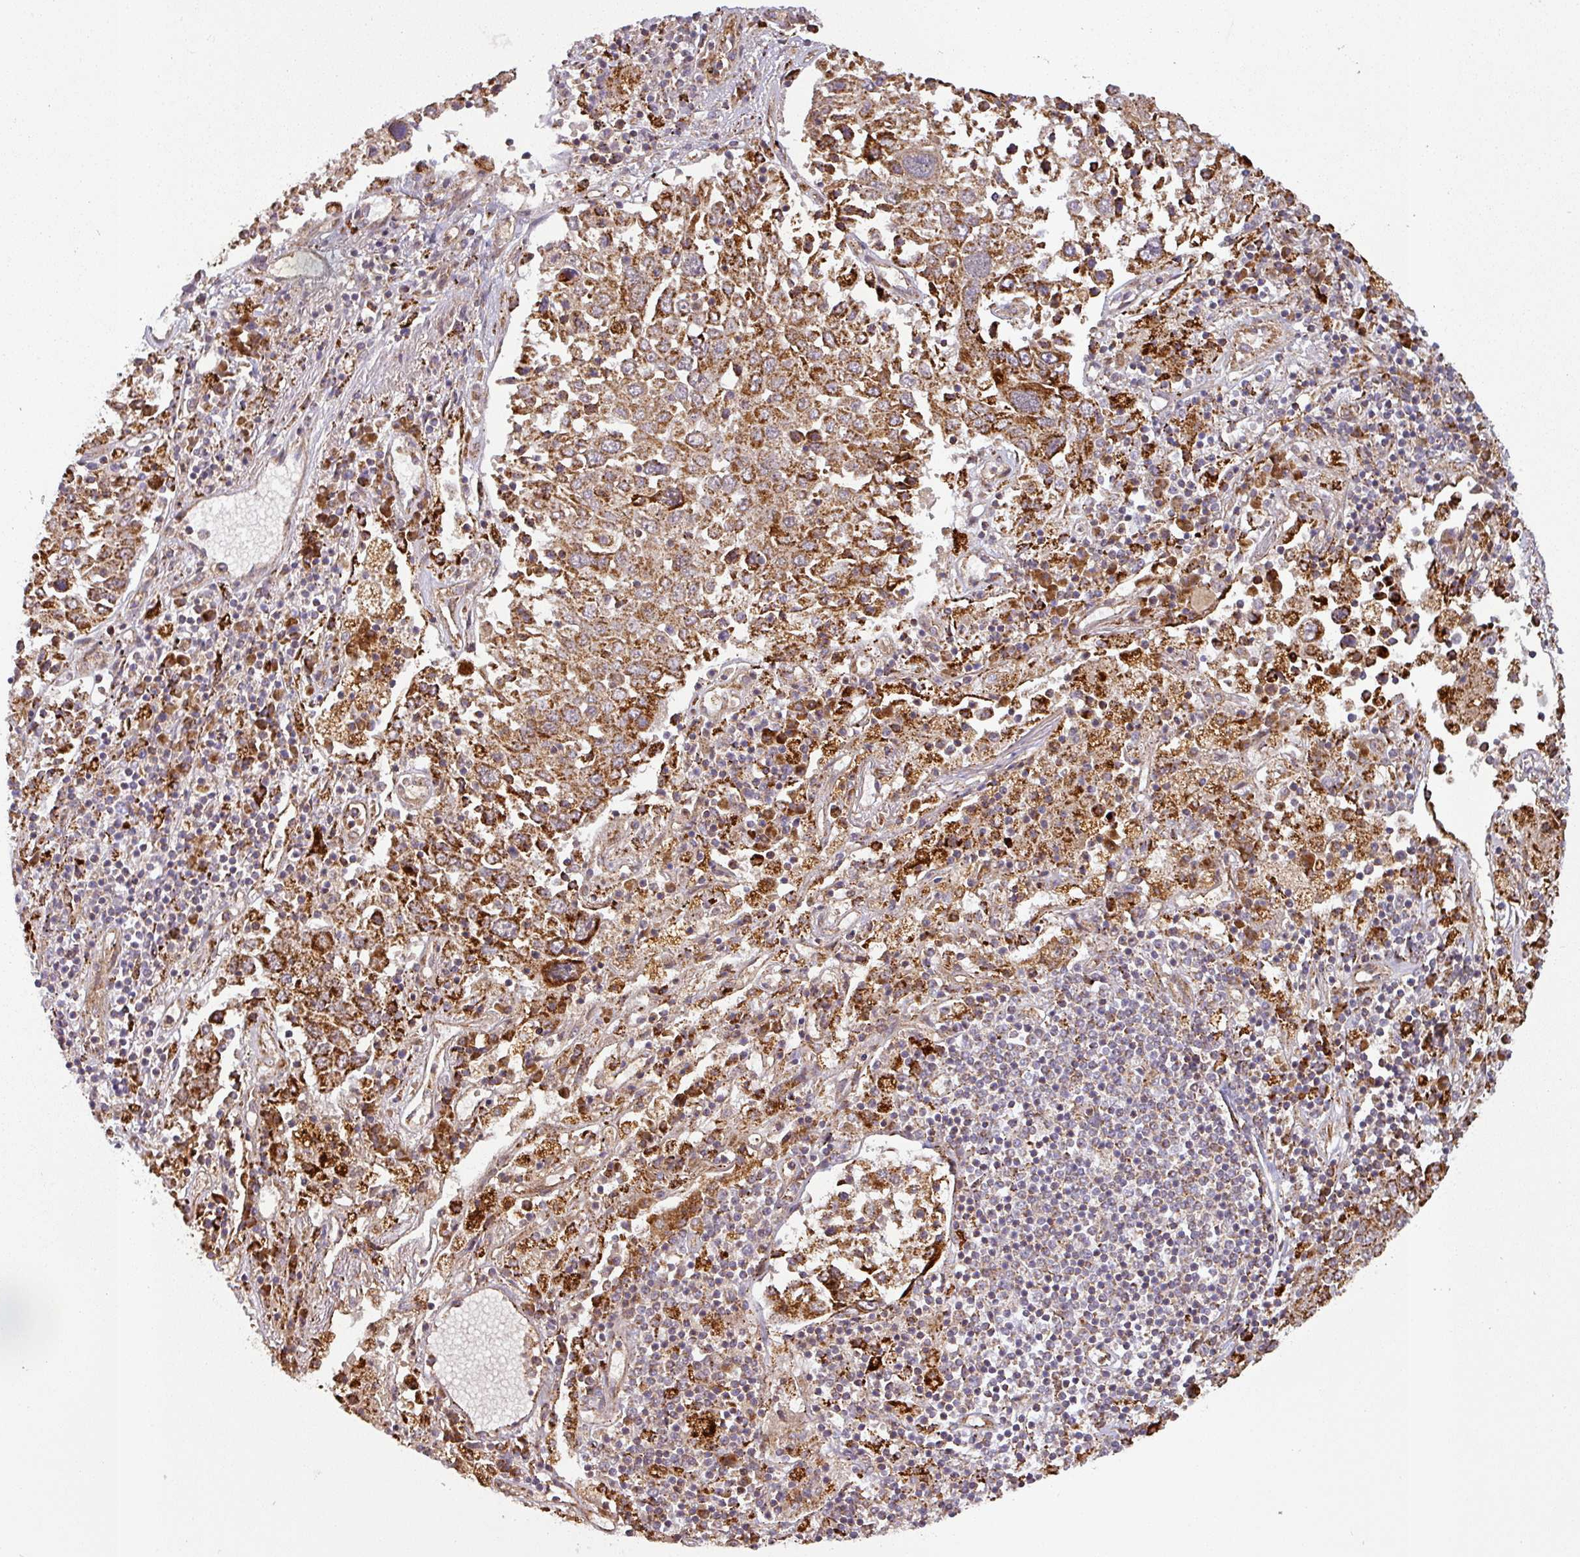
{"staining": {"intensity": "strong", "quantity": ">75%", "location": "cytoplasmic/membranous"}, "tissue": "lung cancer", "cell_type": "Tumor cells", "image_type": "cancer", "snomed": [{"axis": "morphology", "description": "Squamous cell carcinoma, NOS"}, {"axis": "topography", "description": "Lung"}], "caption": "This image displays lung cancer stained with IHC to label a protein in brown. The cytoplasmic/membranous of tumor cells show strong positivity for the protein. Nuclei are counter-stained blue.", "gene": "GPD2", "patient": {"sex": "male", "age": 65}}